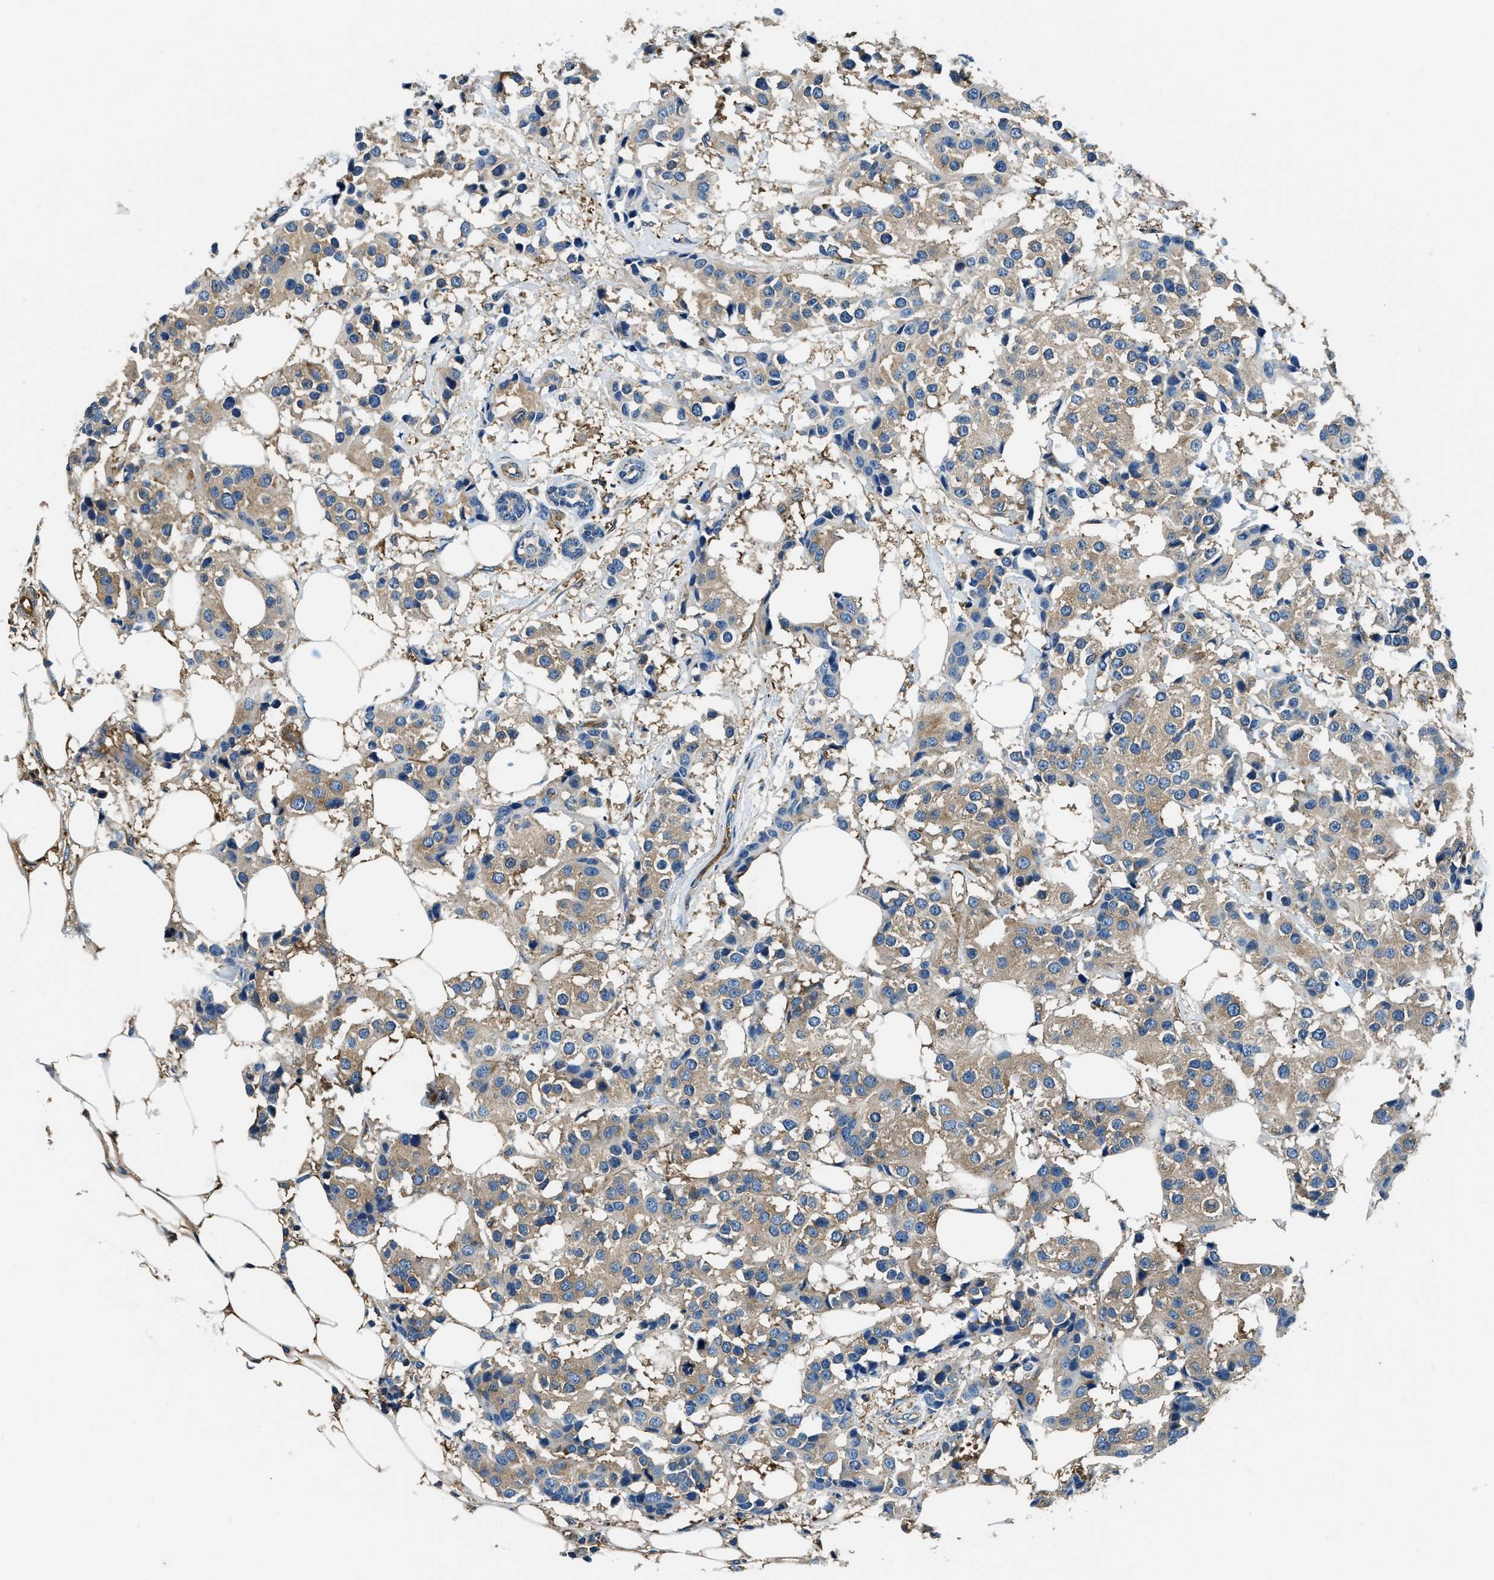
{"staining": {"intensity": "weak", "quantity": ">75%", "location": "cytoplasmic/membranous"}, "tissue": "breast cancer", "cell_type": "Tumor cells", "image_type": "cancer", "snomed": [{"axis": "morphology", "description": "Normal tissue, NOS"}, {"axis": "morphology", "description": "Duct carcinoma"}, {"axis": "topography", "description": "Breast"}], "caption": "High-power microscopy captured an immunohistochemistry photomicrograph of breast cancer, revealing weak cytoplasmic/membranous staining in approximately >75% of tumor cells.", "gene": "EEA1", "patient": {"sex": "female", "age": 39}}